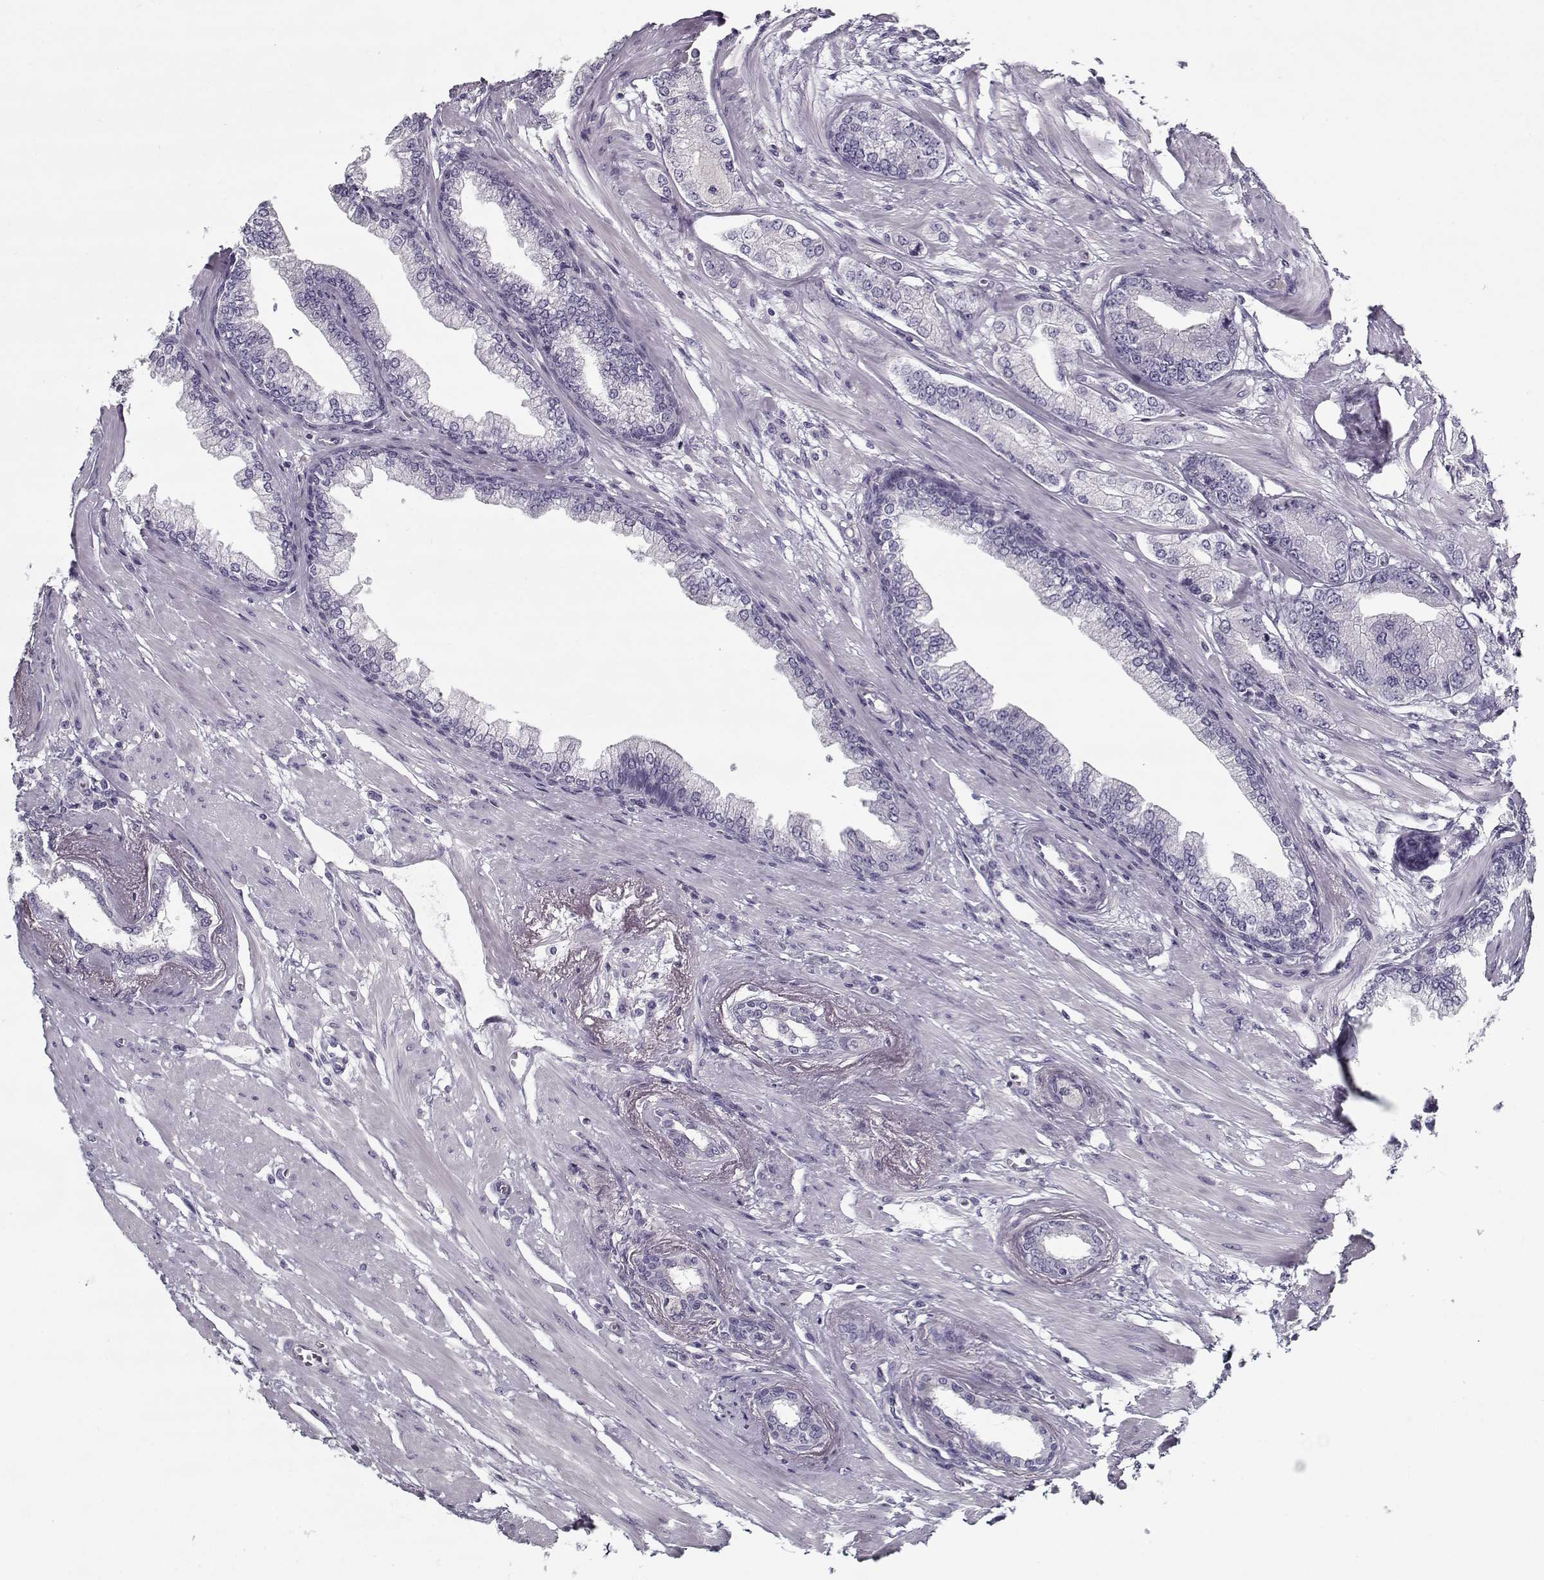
{"staining": {"intensity": "negative", "quantity": "none", "location": "none"}, "tissue": "prostate cancer", "cell_type": "Tumor cells", "image_type": "cancer", "snomed": [{"axis": "morphology", "description": "Adenocarcinoma, Low grade"}, {"axis": "topography", "description": "Prostate"}], "caption": "The photomicrograph demonstrates no staining of tumor cells in prostate cancer (adenocarcinoma (low-grade)).", "gene": "CCDC136", "patient": {"sex": "male", "age": 60}}